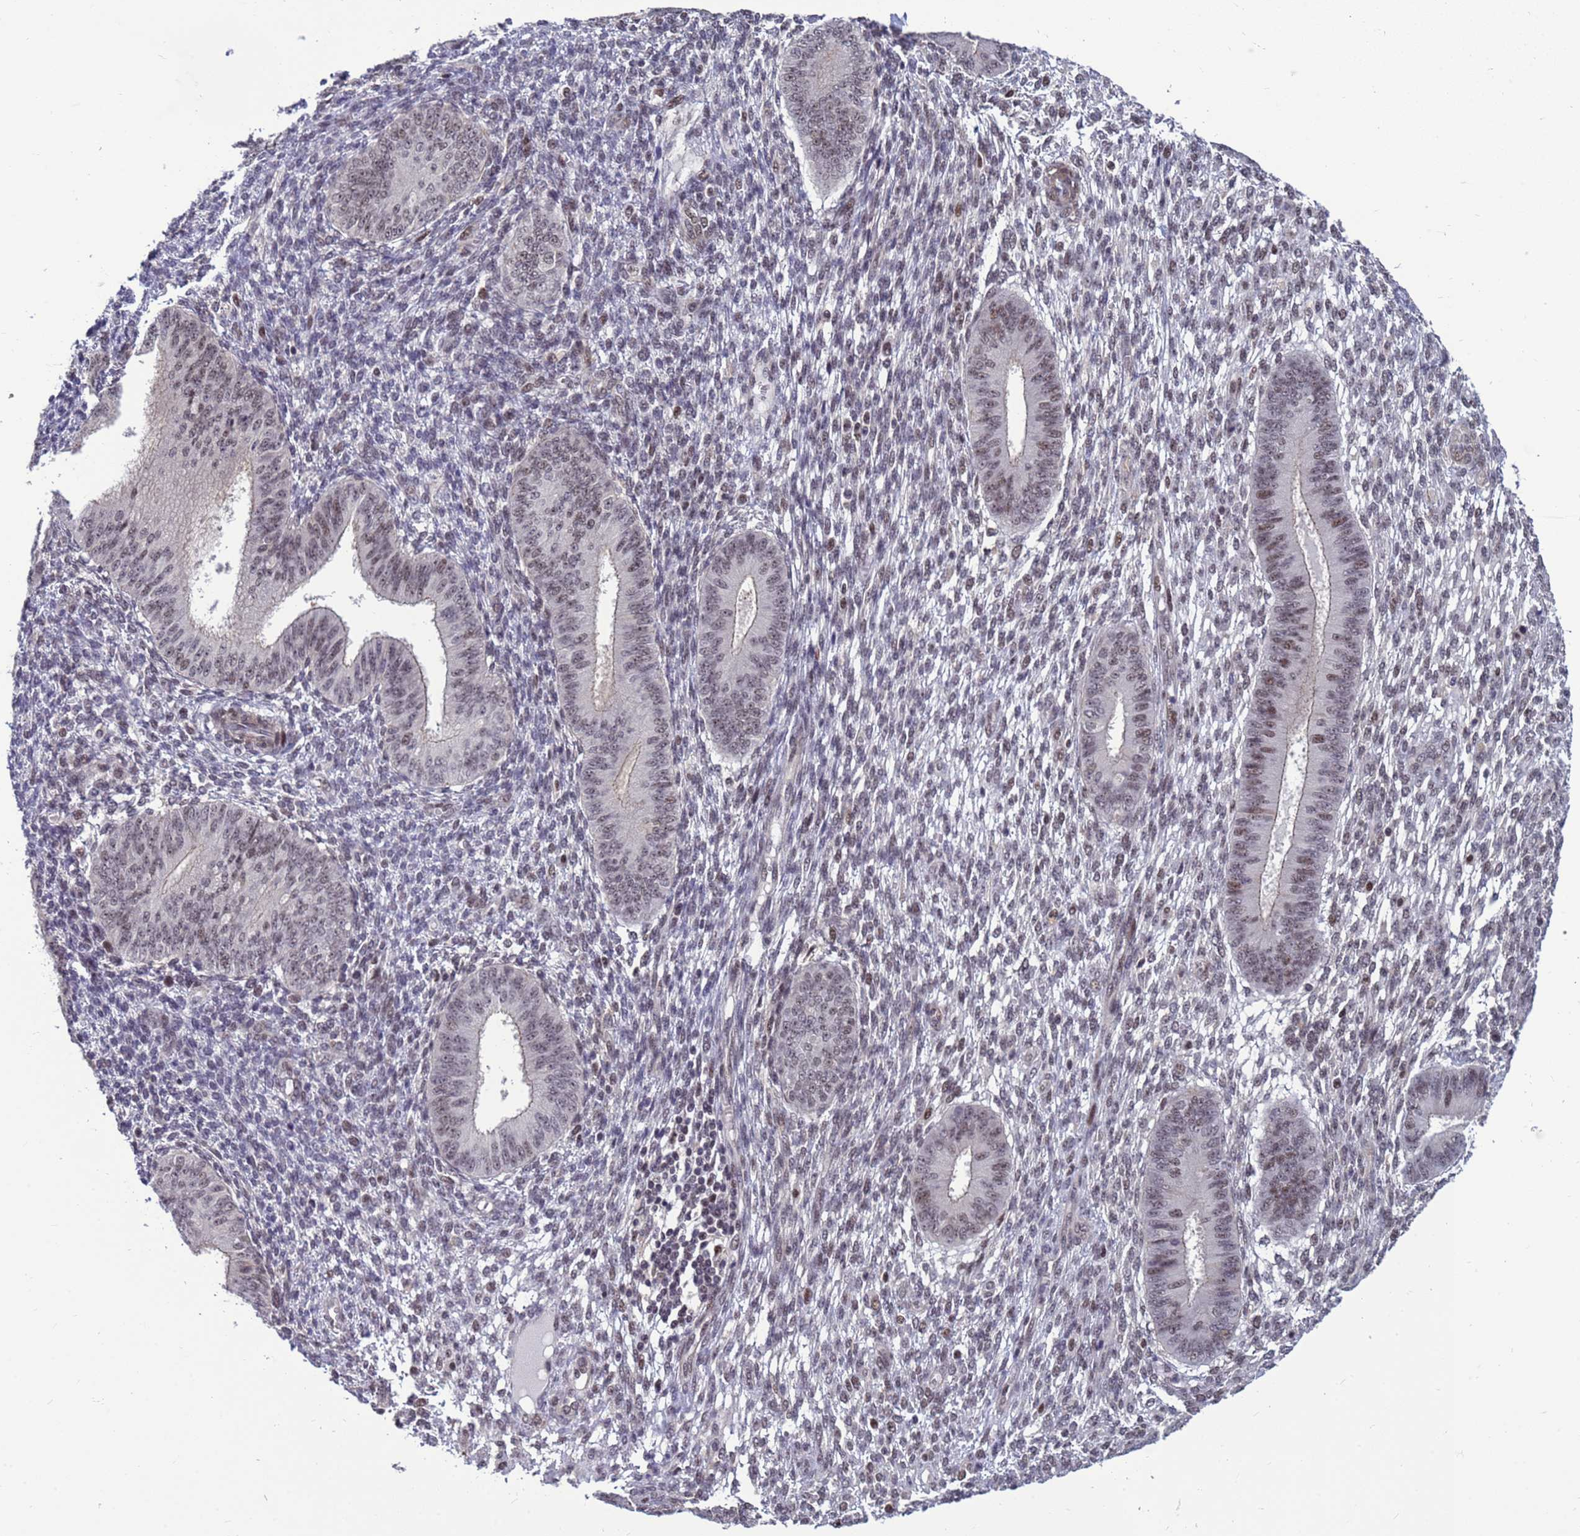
{"staining": {"intensity": "weak", "quantity": "<25%", "location": "nuclear"}, "tissue": "endometrium", "cell_type": "Cells in endometrial stroma", "image_type": "normal", "snomed": [{"axis": "morphology", "description": "Normal tissue, NOS"}, {"axis": "topography", "description": "Endometrium"}], "caption": "The histopathology image demonstrates no significant staining in cells in endometrial stroma of endometrium.", "gene": "NSL1", "patient": {"sex": "female", "age": 49}}